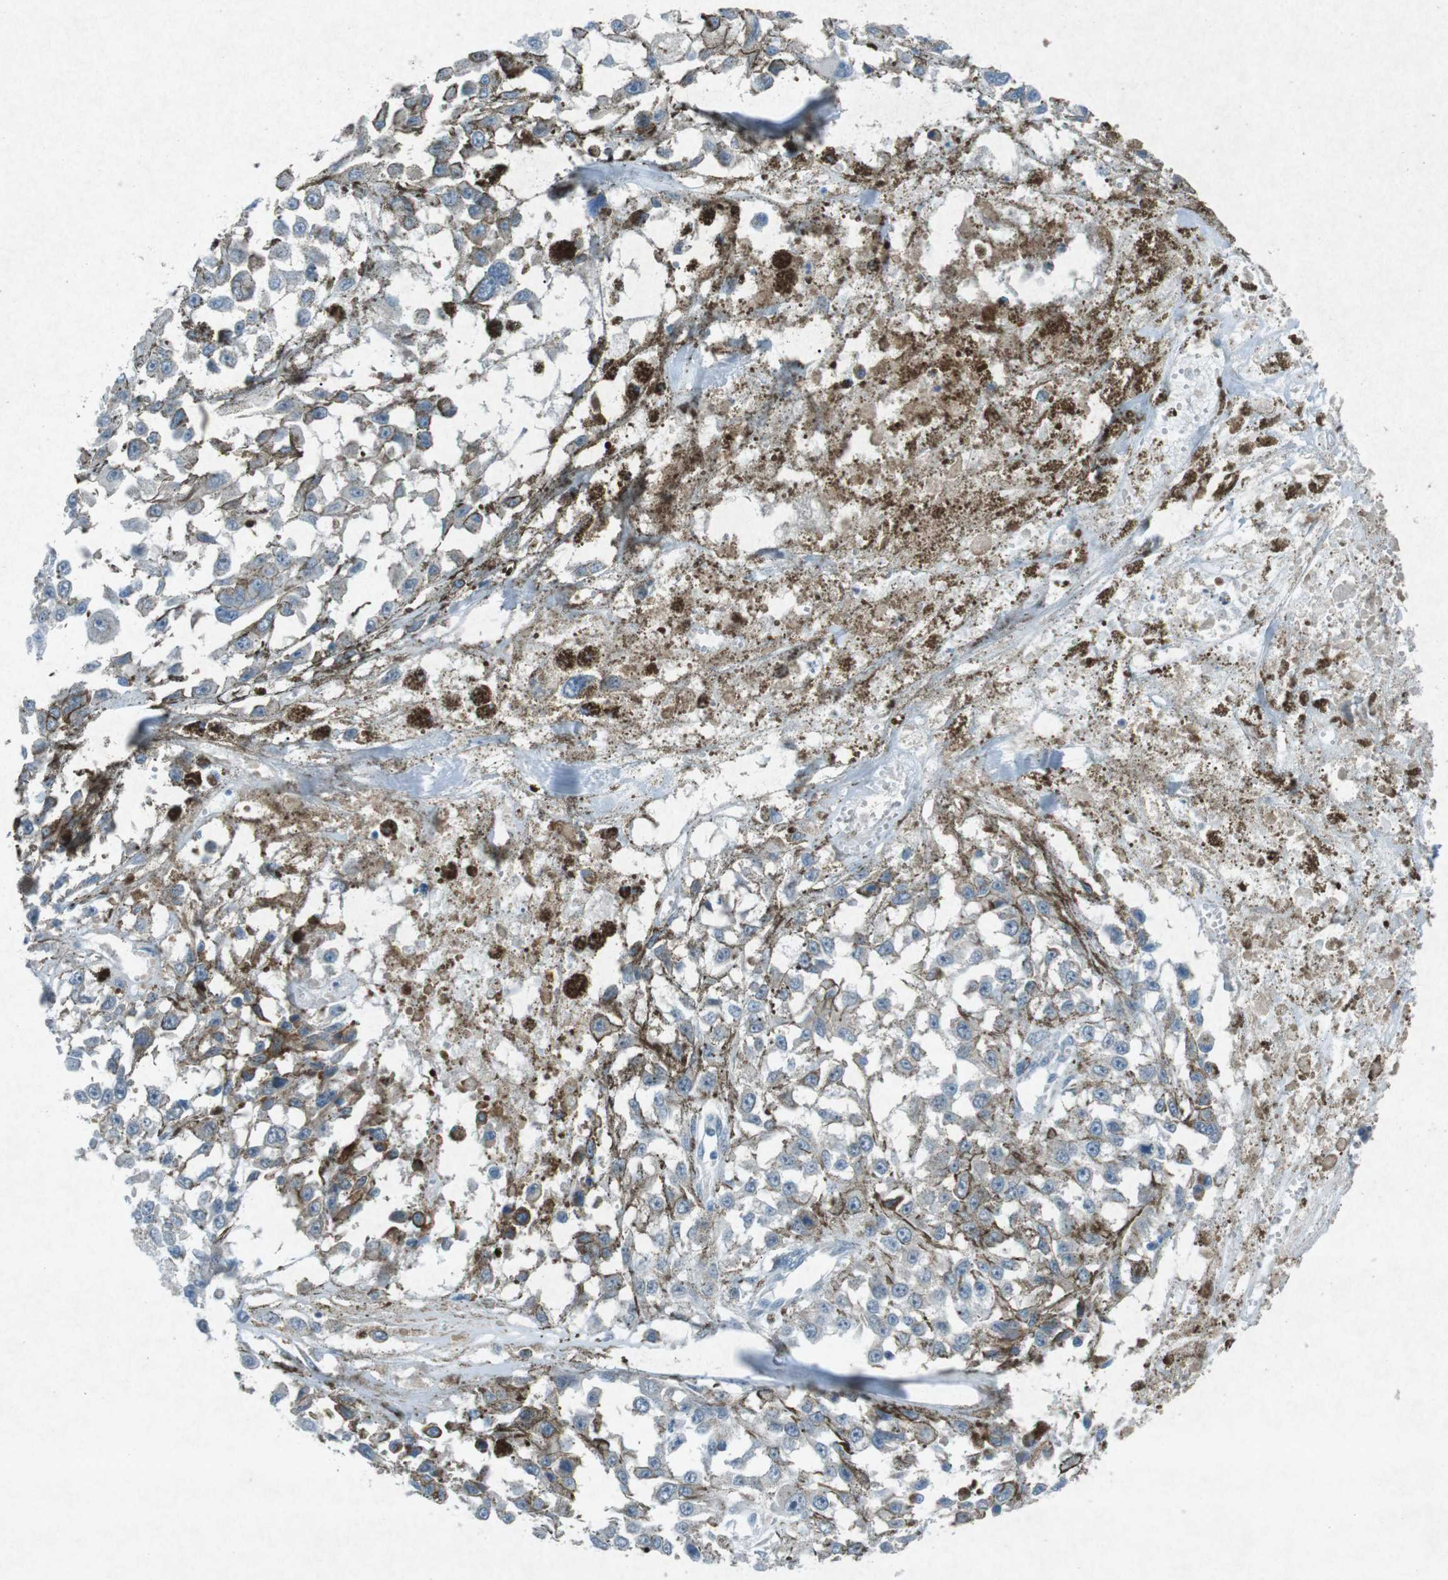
{"staining": {"intensity": "negative", "quantity": "none", "location": "none"}, "tissue": "melanoma", "cell_type": "Tumor cells", "image_type": "cancer", "snomed": [{"axis": "morphology", "description": "Malignant melanoma, Metastatic site"}, {"axis": "topography", "description": "Lymph node"}], "caption": "A micrograph of human melanoma is negative for staining in tumor cells.", "gene": "FCRLA", "patient": {"sex": "male", "age": 59}}